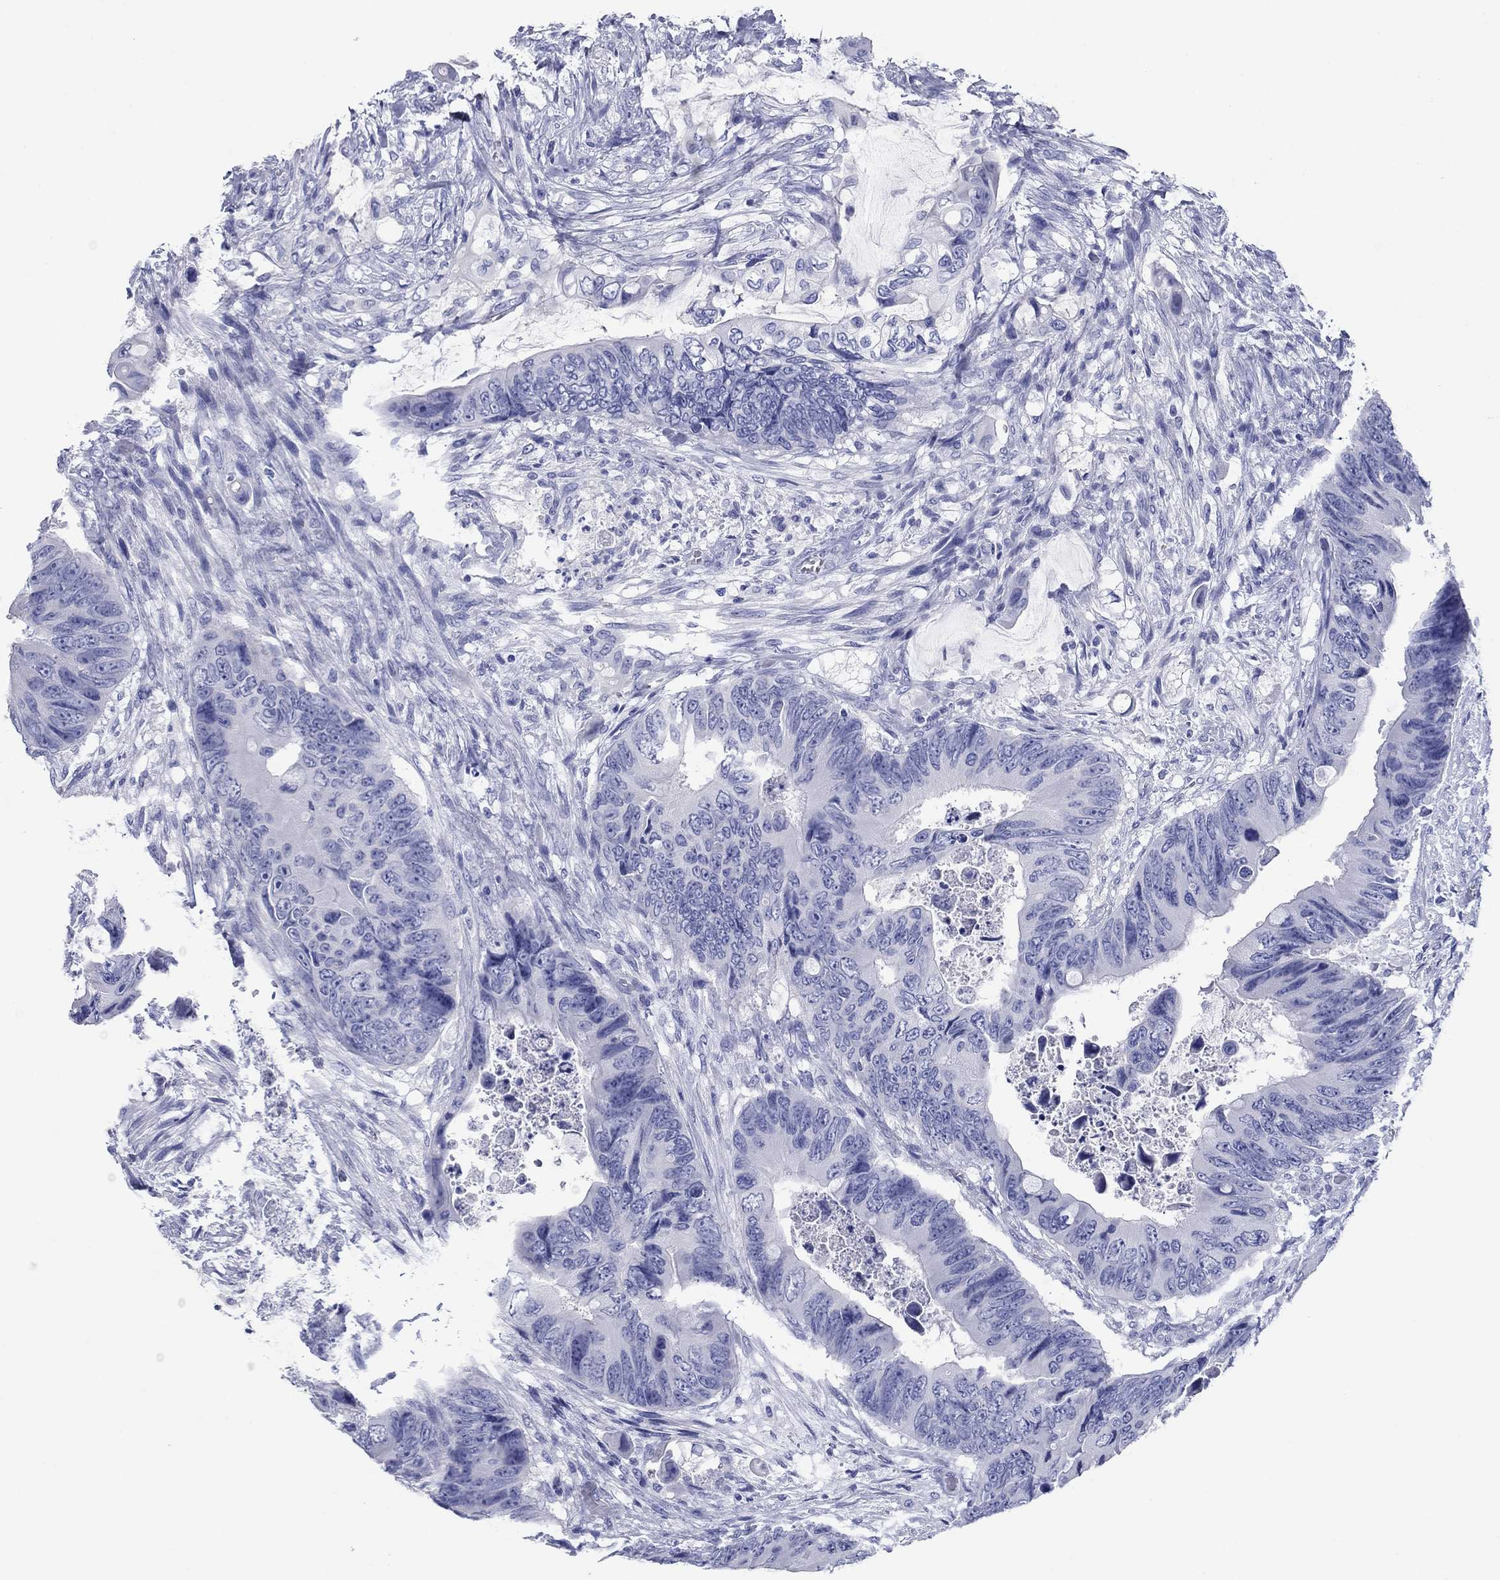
{"staining": {"intensity": "negative", "quantity": "none", "location": "none"}, "tissue": "colorectal cancer", "cell_type": "Tumor cells", "image_type": "cancer", "snomed": [{"axis": "morphology", "description": "Adenocarcinoma, NOS"}, {"axis": "topography", "description": "Rectum"}], "caption": "DAB immunohistochemical staining of human colorectal adenocarcinoma demonstrates no significant expression in tumor cells.", "gene": "ATP4A", "patient": {"sex": "male", "age": 63}}